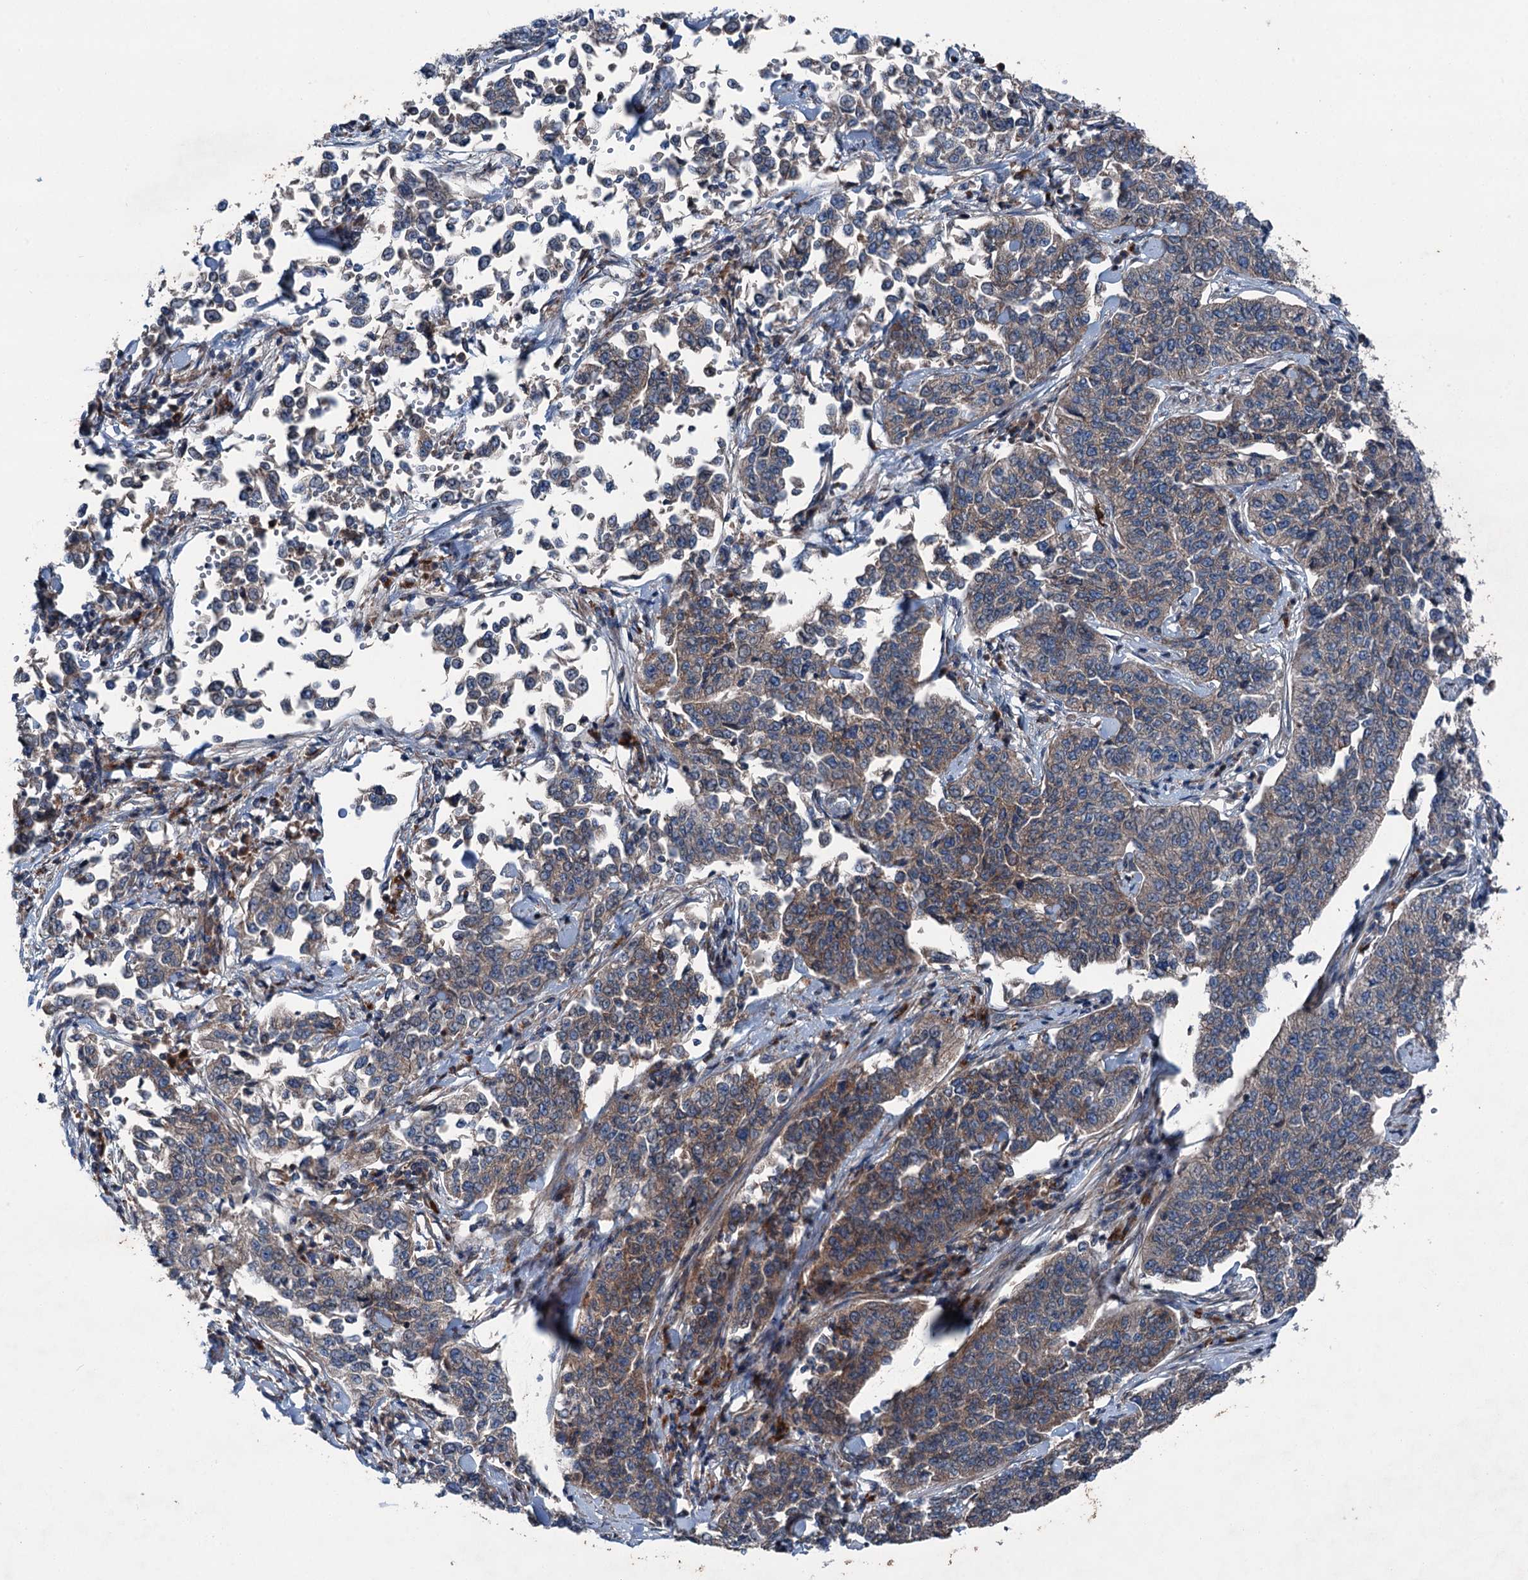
{"staining": {"intensity": "moderate", "quantity": "<25%", "location": "cytoplasmic/membranous"}, "tissue": "cervical cancer", "cell_type": "Tumor cells", "image_type": "cancer", "snomed": [{"axis": "morphology", "description": "Squamous cell carcinoma, NOS"}, {"axis": "topography", "description": "Cervix"}], "caption": "Immunohistochemical staining of cervical cancer exhibits low levels of moderate cytoplasmic/membranous protein staining in approximately <25% of tumor cells.", "gene": "RUFY1", "patient": {"sex": "female", "age": 35}}